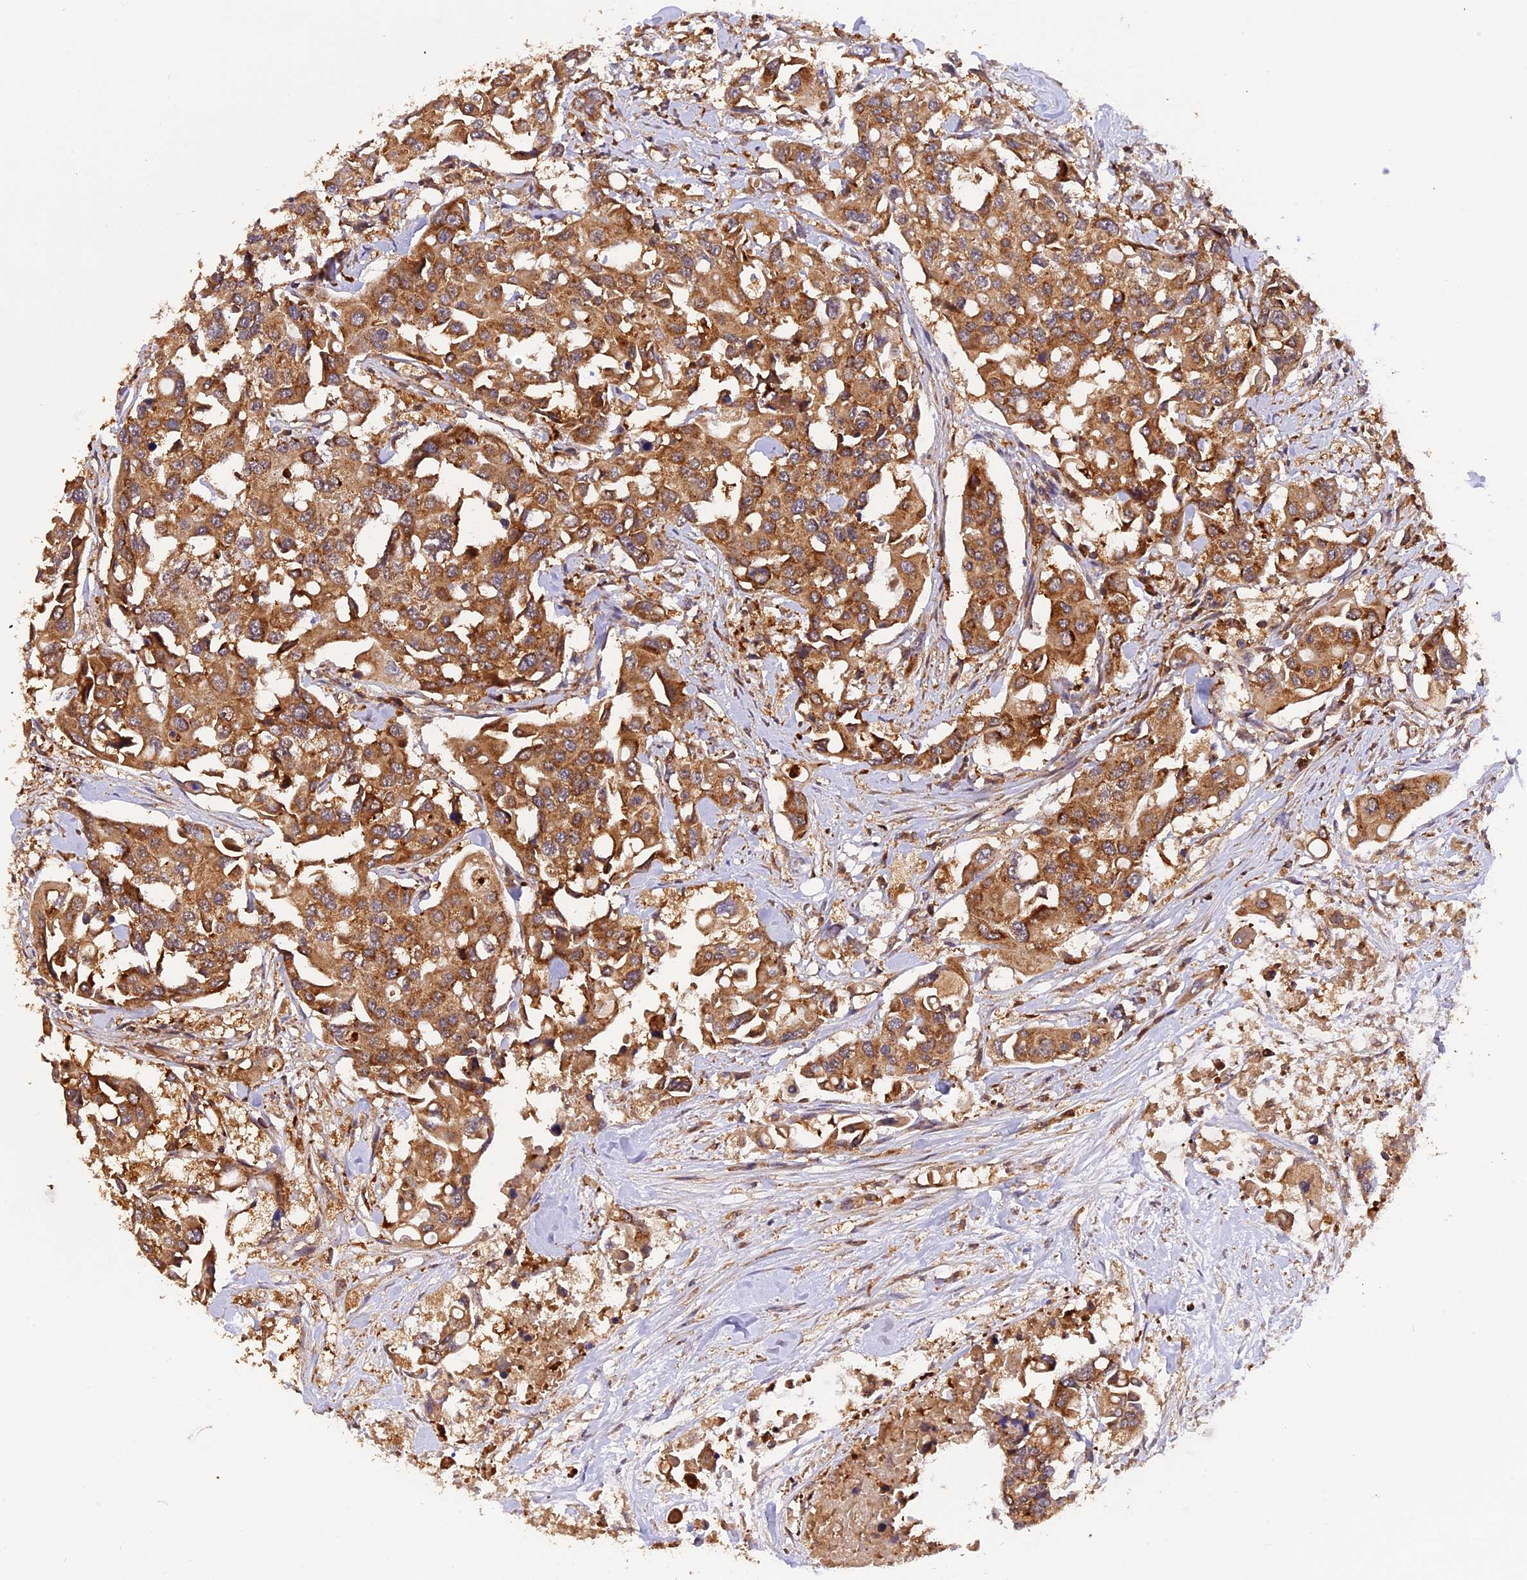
{"staining": {"intensity": "moderate", "quantity": ">75%", "location": "cytoplasmic/membranous"}, "tissue": "colorectal cancer", "cell_type": "Tumor cells", "image_type": "cancer", "snomed": [{"axis": "morphology", "description": "Adenocarcinoma, NOS"}, {"axis": "topography", "description": "Colon"}], "caption": "Brown immunohistochemical staining in adenocarcinoma (colorectal) exhibits moderate cytoplasmic/membranous expression in approximately >75% of tumor cells.", "gene": "PEX3", "patient": {"sex": "male", "age": 77}}